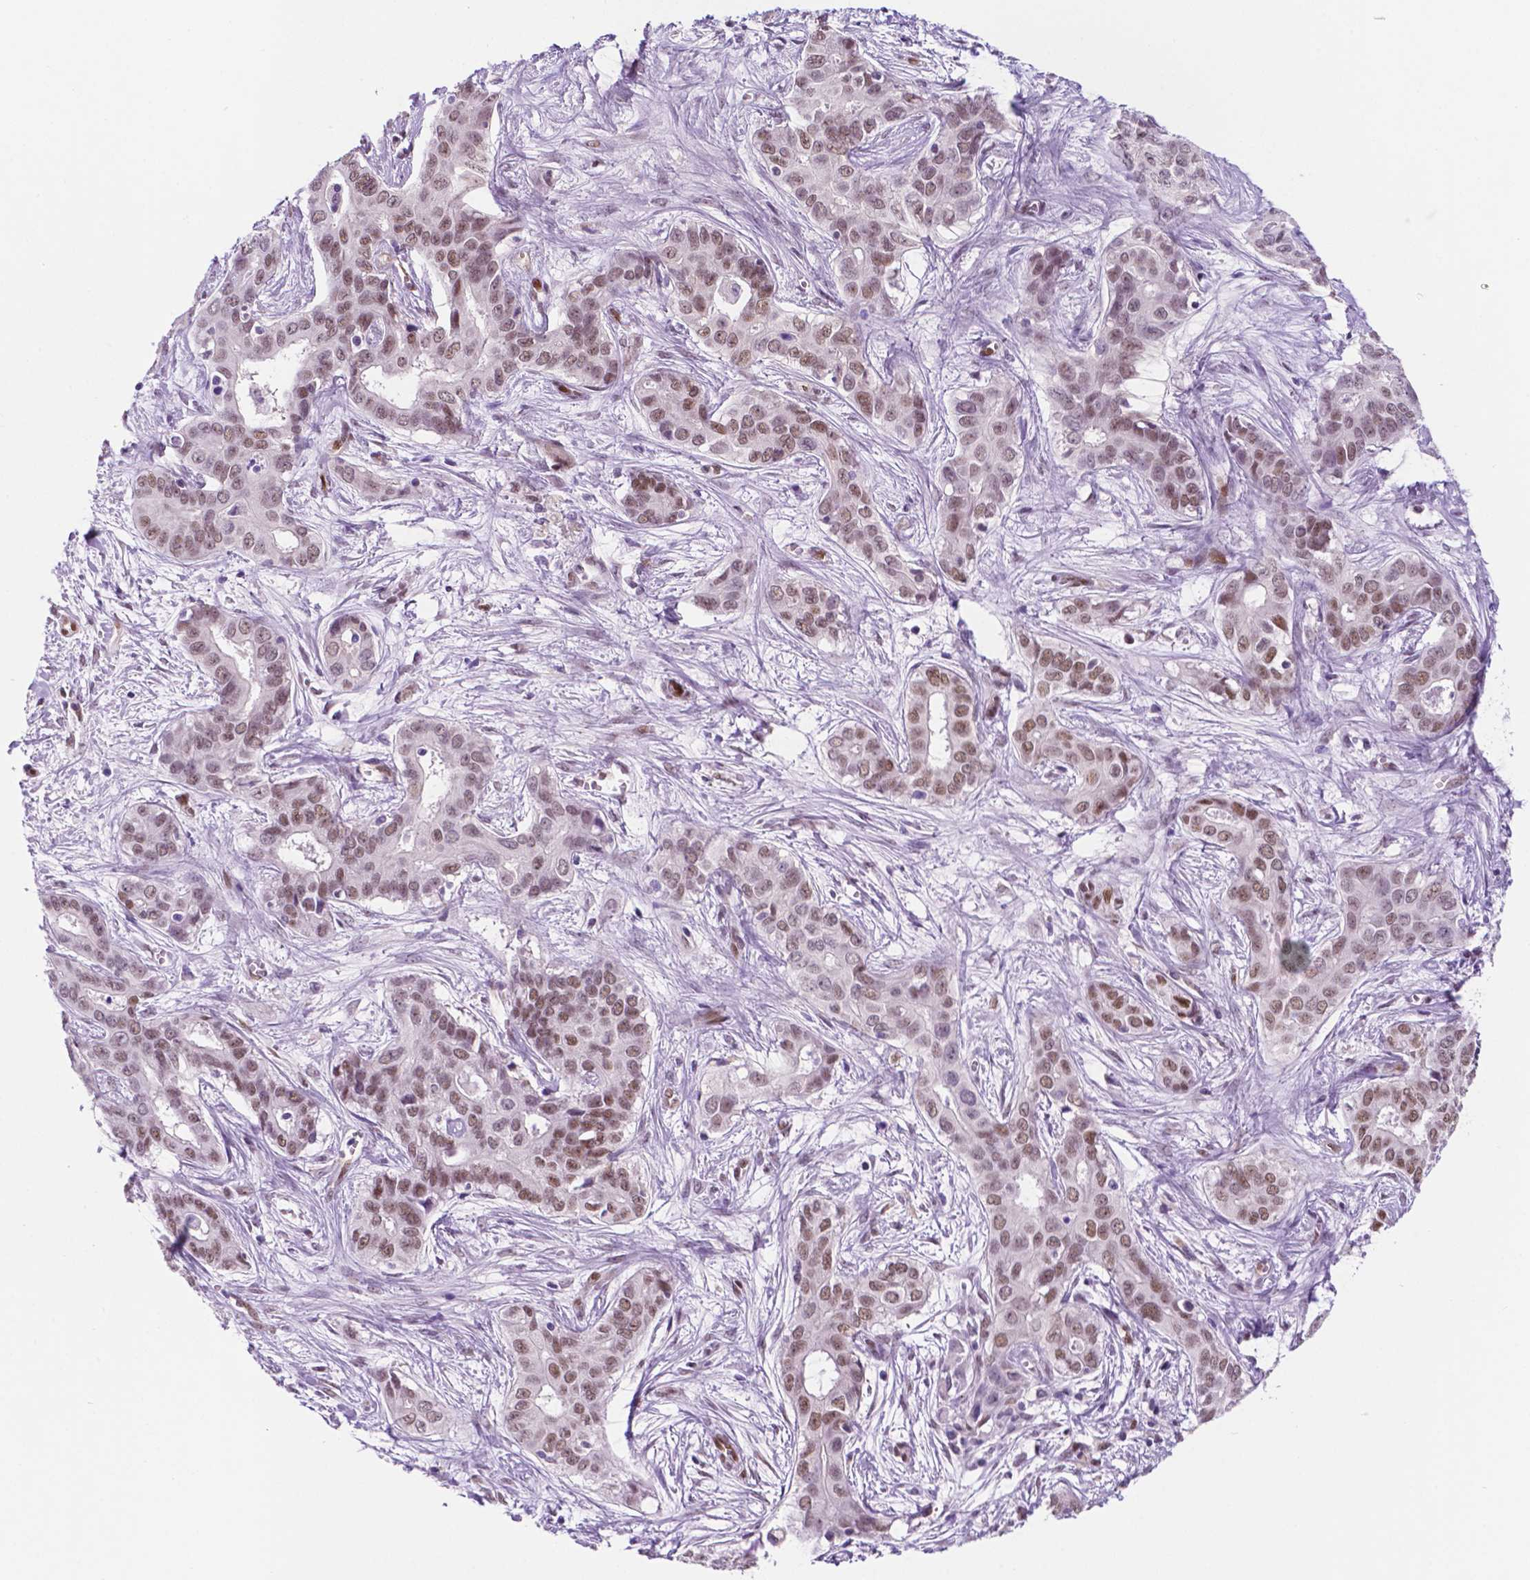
{"staining": {"intensity": "moderate", "quantity": "25%-75%", "location": "nuclear"}, "tissue": "liver cancer", "cell_type": "Tumor cells", "image_type": "cancer", "snomed": [{"axis": "morphology", "description": "Cholangiocarcinoma"}, {"axis": "topography", "description": "Liver"}], "caption": "Brown immunohistochemical staining in human cholangiocarcinoma (liver) shows moderate nuclear expression in about 25%-75% of tumor cells.", "gene": "ERF", "patient": {"sex": "female", "age": 65}}